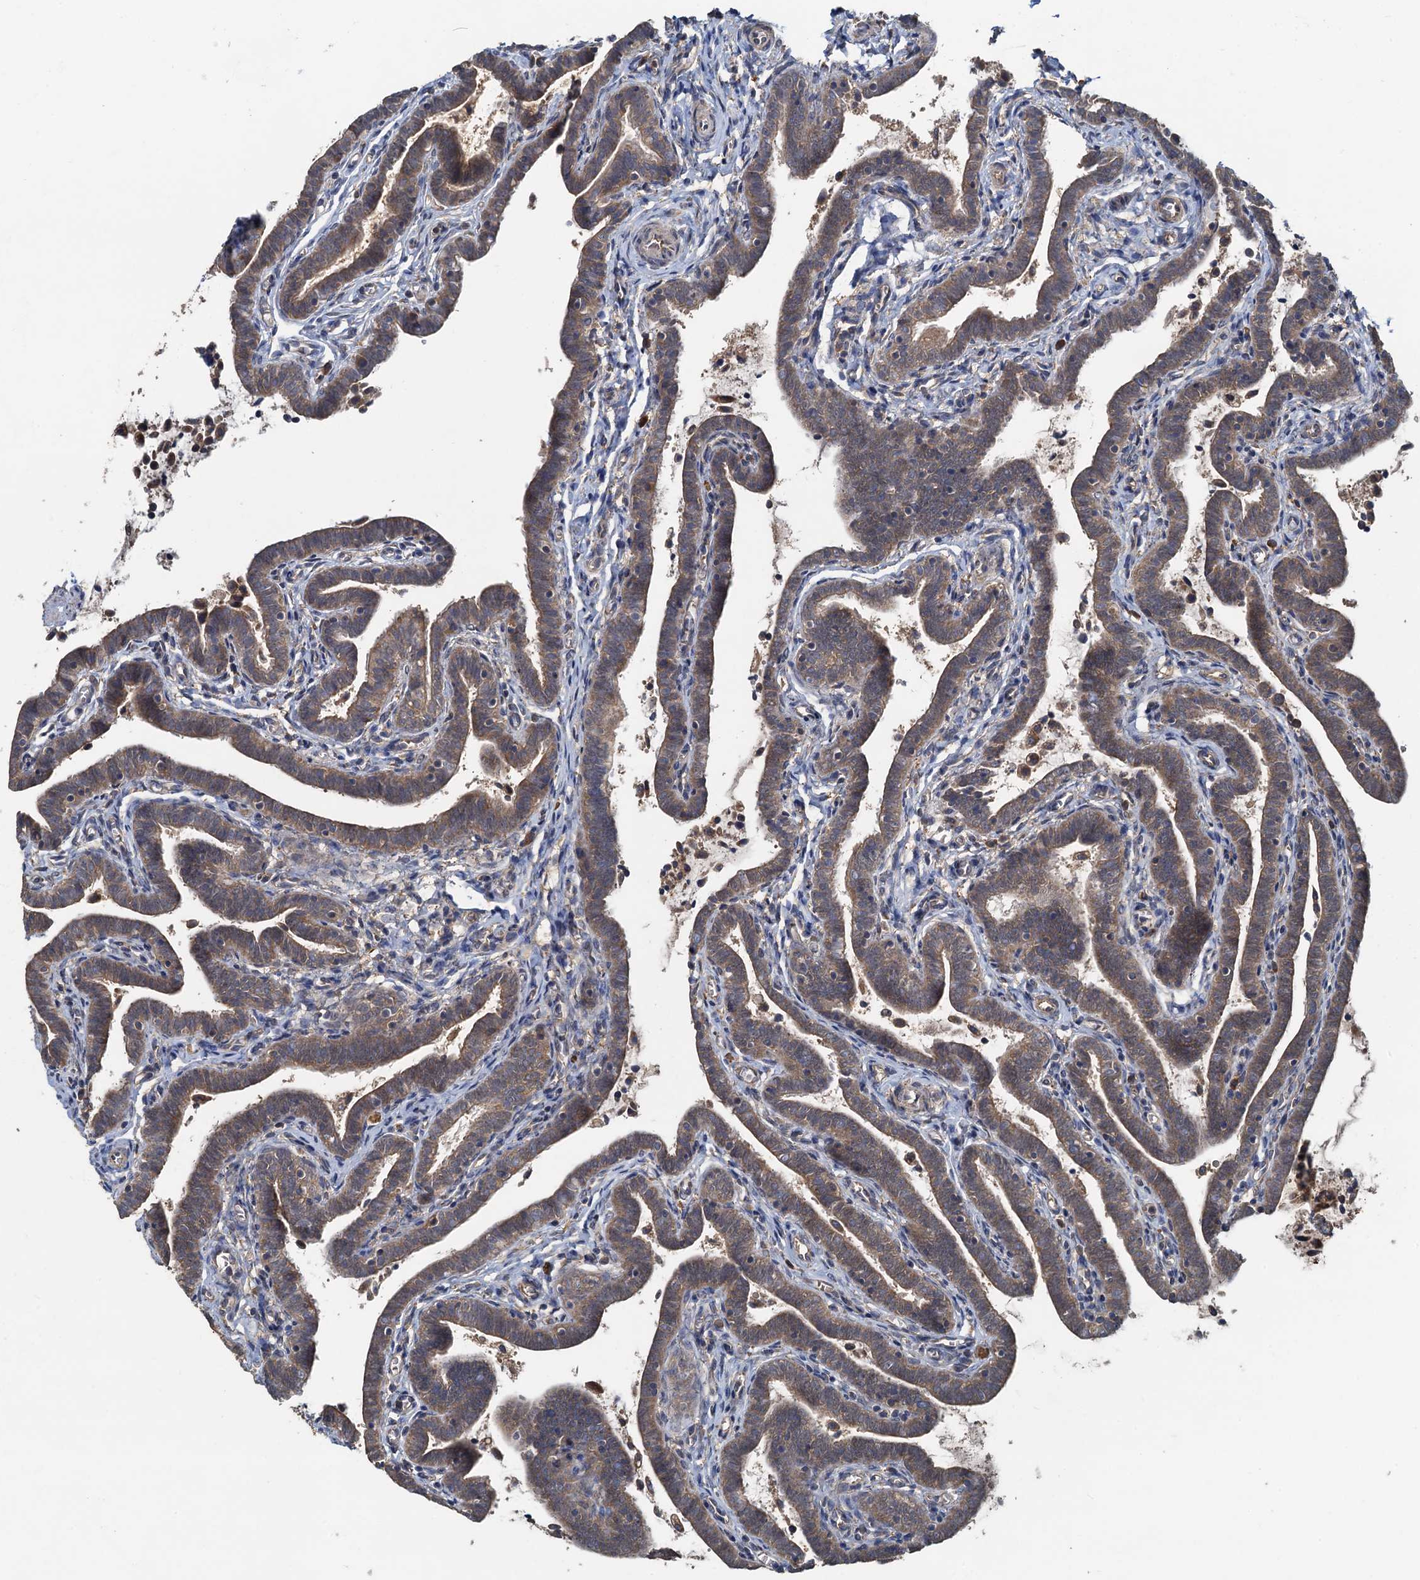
{"staining": {"intensity": "moderate", "quantity": ">75%", "location": "cytoplasmic/membranous"}, "tissue": "fallopian tube", "cell_type": "Glandular cells", "image_type": "normal", "snomed": [{"axis": "morphology", "description": "Normal tissue, NOS"}, {"axis": "topography", "description": "Fallopian tube"}], "caption": "This photomicrograph exhibits IHC staining of normal fallopian tube, with medium moderate cytoplasmic/membranous expression in about >75% of glandular cells.", "gene": "HYI", "patient": {"sex": "female", "age": 36}}